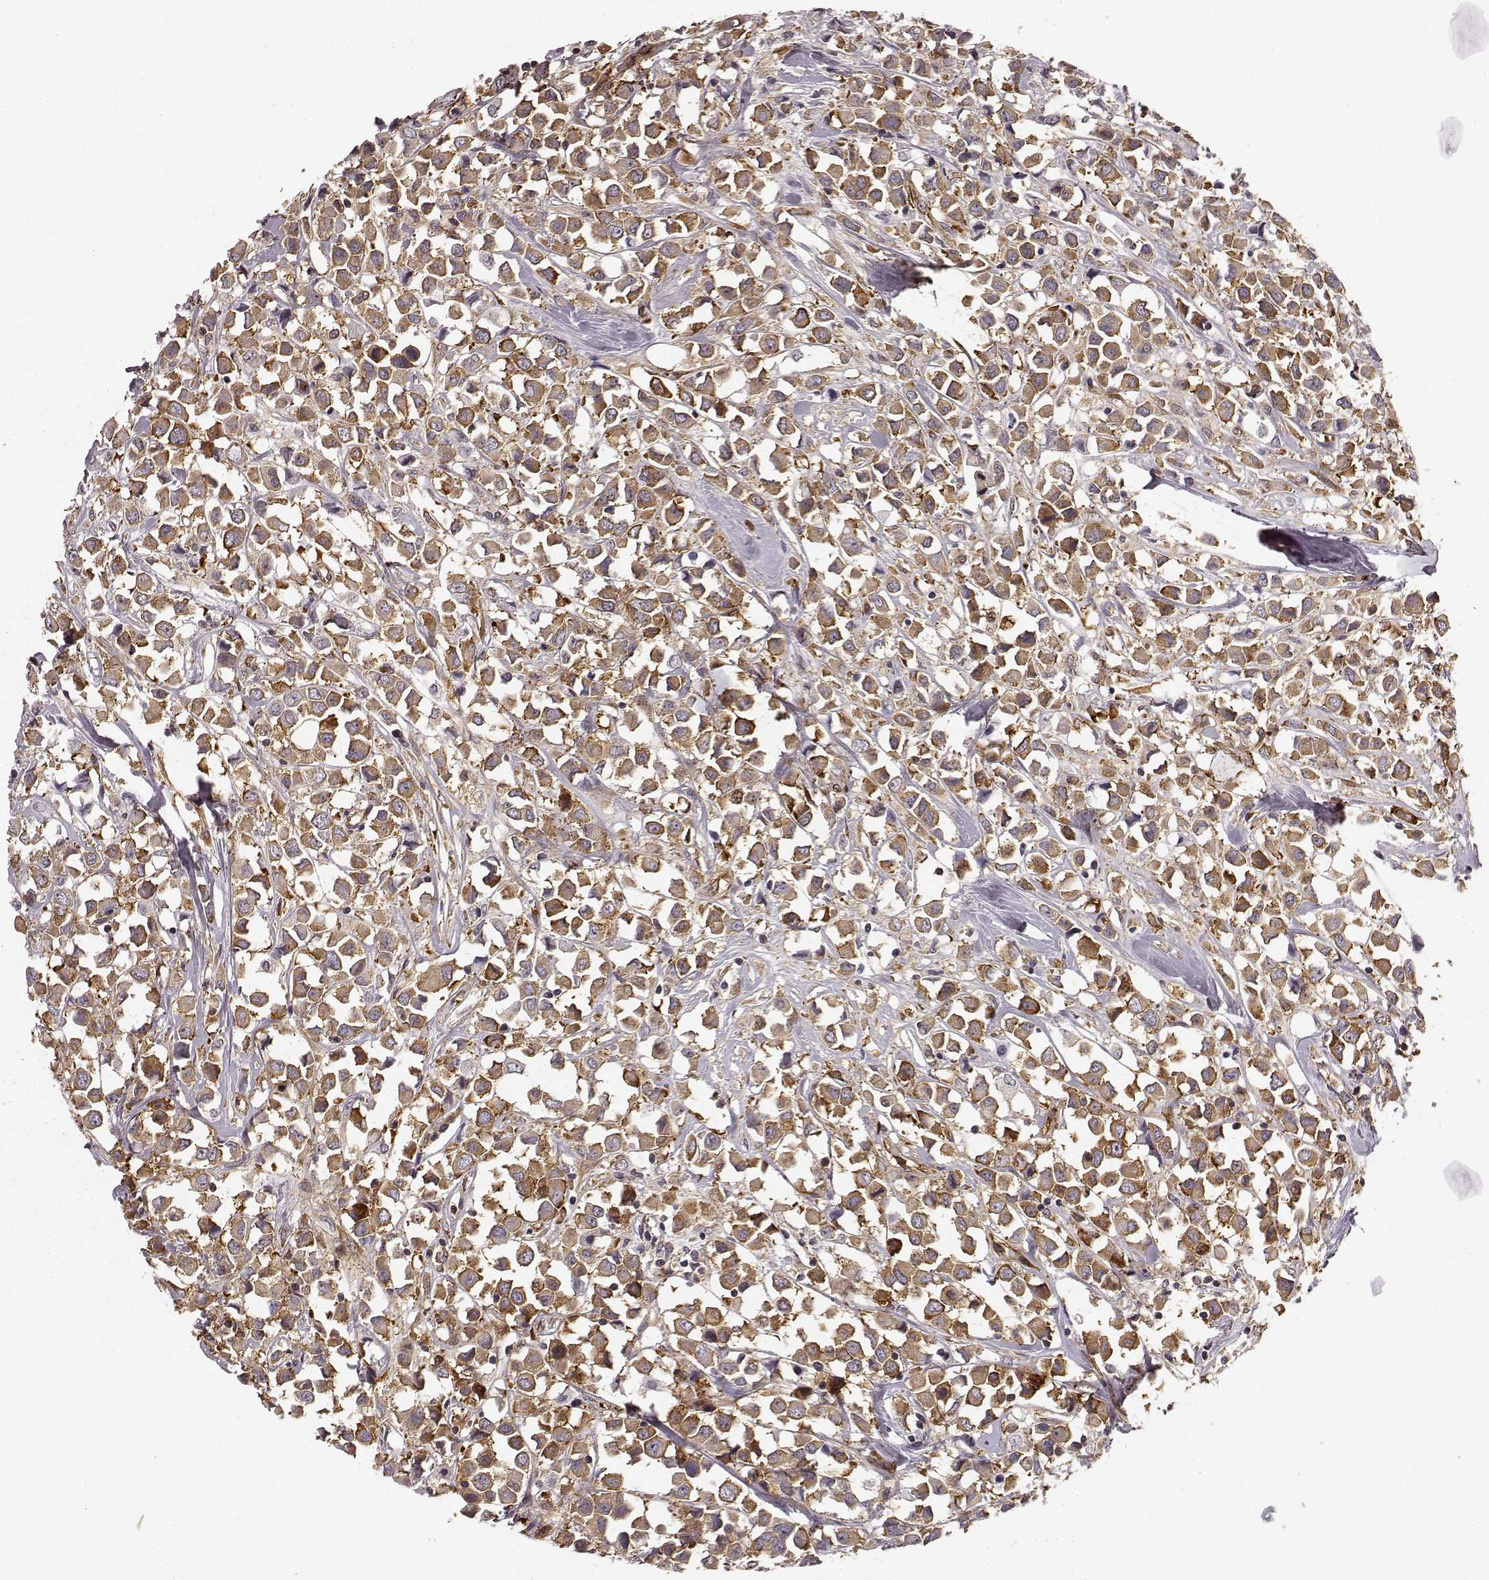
{"staining": {"intensity": "moderate", "quantity": ">75%", "location": "cytoplasmic/membranous"}, "tissue": "breast cancer", "cell_type": "Tumor cells", "image_type": "cancer", "snomed": [{"axis": "morphology", "description": "Duct carcinoma"}, {"axis": "topography", "description": "Breast"}], "caption": "The immunohistochemical stain highlights moderate cytoplasmic/membranous staining in tumor cells of breast cancer (invasive ductal carcinoma) tissue.", "gene": "TMEM14A", "patient": {"sex": "female", "age": 61}}